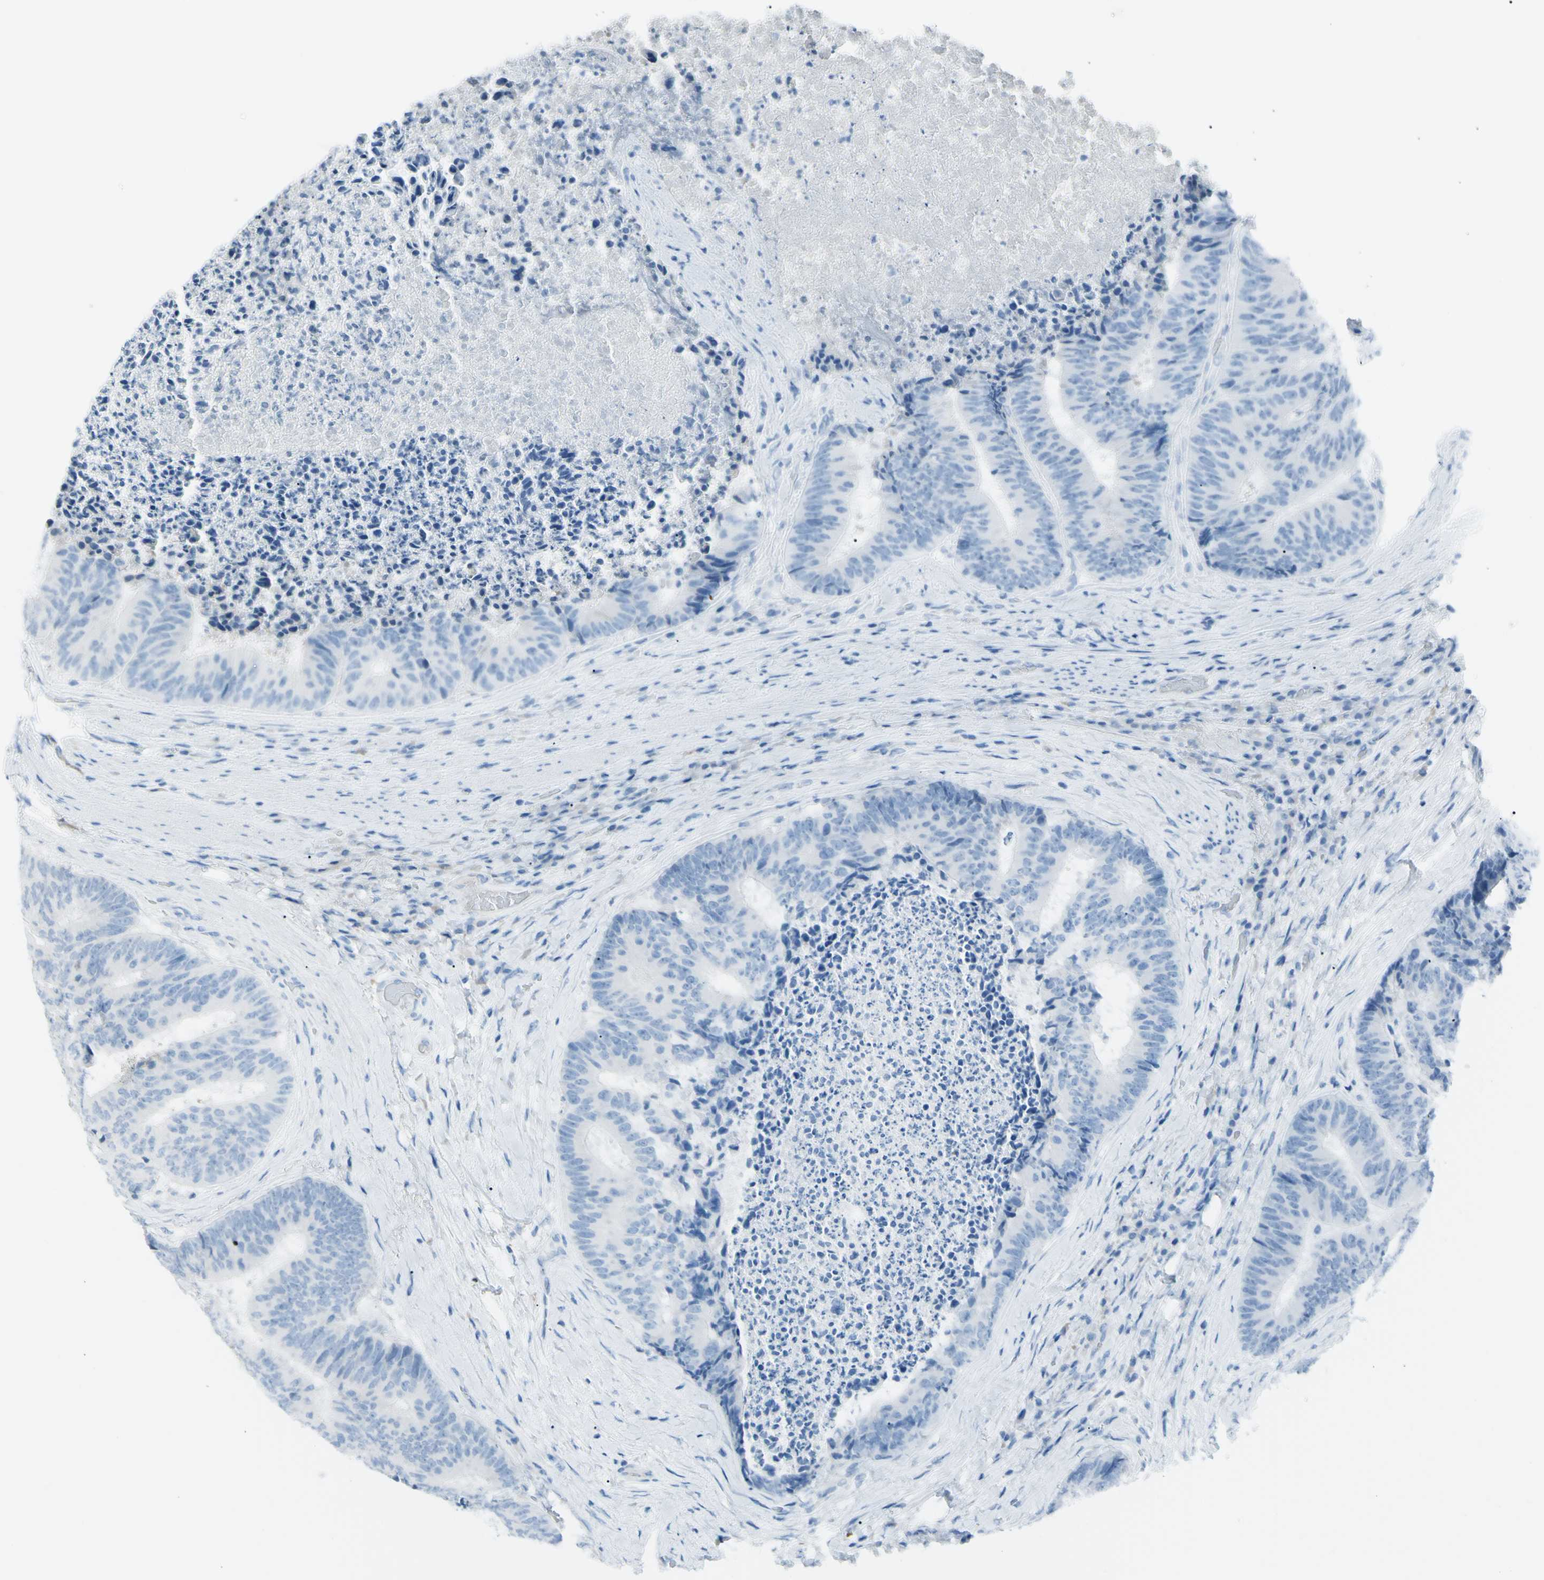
{"staining": {"intensity": "negative", "quantity": "none", "location": "none"}, "tissue": "colorectal cancer", "cell_type": "Tumor cells", "image_type": "cancer", "snomed": [{"axis": "morphology", "description": "Adenocarcinoma, NOS"}, {"axis": "topography", "description": "Rectum"}], "caption": "Photomicrograph shows no significant protein expression in tumor cells of adenocarcinoma (colorectal).", "gene": "TFPI2", "patient": {"sex": "male", "age": 72}}